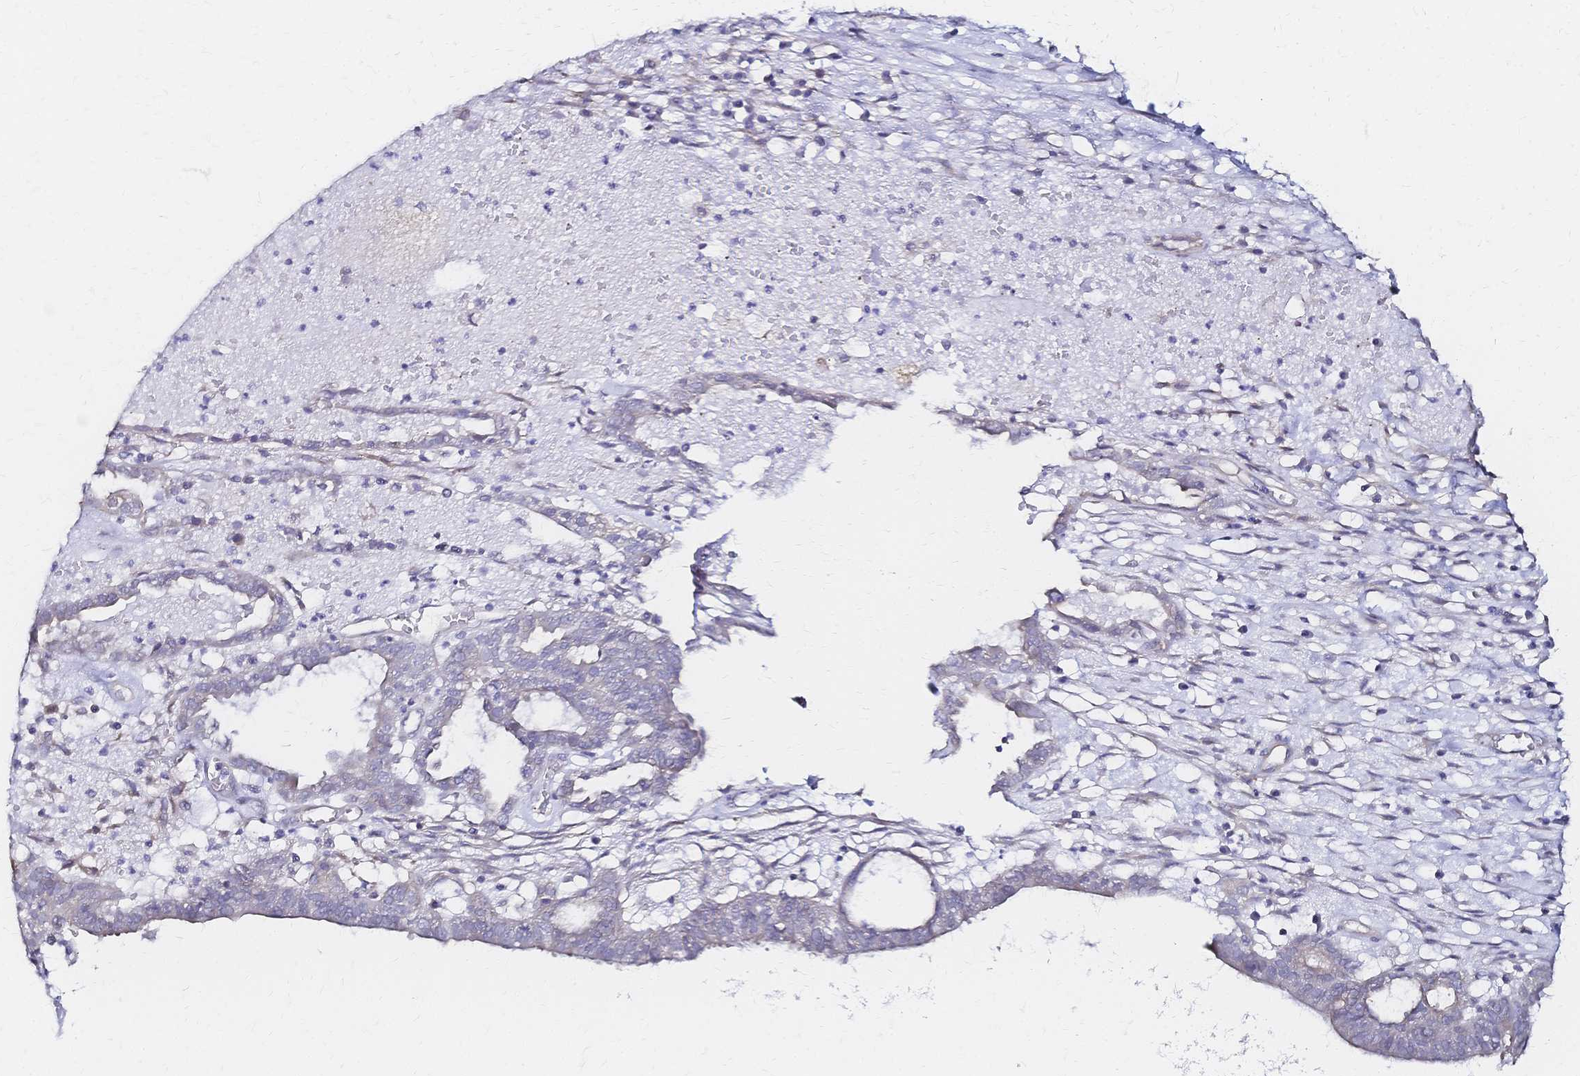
{"staining": {"intensity": "negative", "quantity": "none", "location": "none"}, "tissue": "ovarian cancer", "cell_type": "Tumor cells", "image_type": "cancer", "snomed": [{"axis": "morphology", "description": "Carcinoma, endometroid"}, {"axis": "topography", "description": "Ovary"}], "caption": "The IHC photomicrograph has no significant staining in tumor cells of ovarian cancer tissue. (Brightfield microscopy of DAB IHC at high magnification).", "gene": "SLC5A1", "patient": {"sex": "female", "age": 64}}